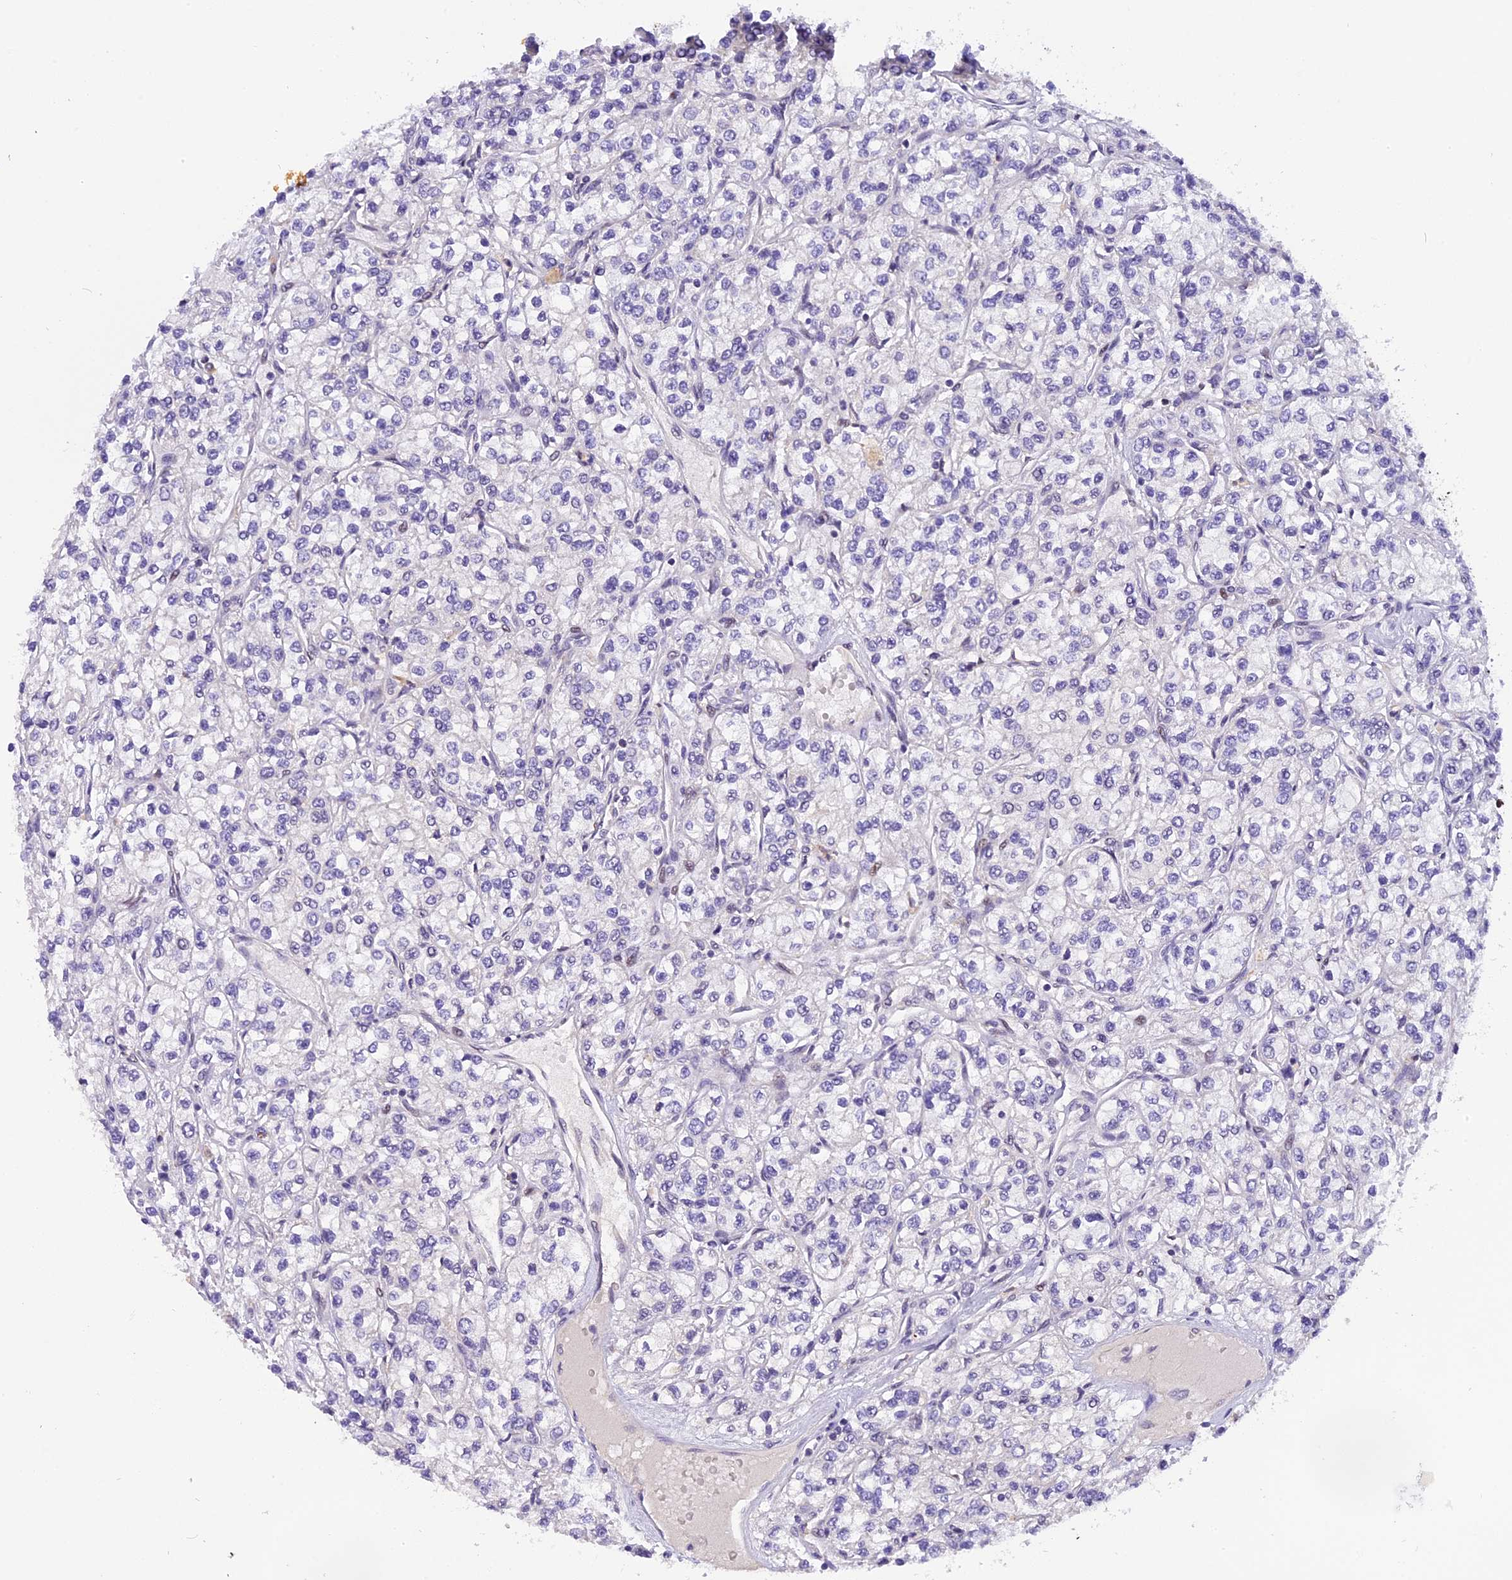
{"staining": {"intensity": "negative", "quantity": "none", "location": "none"}, "tissue": "renal cancer", "cell_type": "Tumor cells", "image_type": "cancer", "snomed": [{"axis": "morphology", "description": "Adenocarcinoma, NOS"}, {"axis": "topography", "description": "Kidney"}], "caption": "Immunohistochemical staining of human adenocarcinoma (renal) demonstrates no significant positivity in tumor cells.", "gene": "RABGGTA", "patient": {"sex": "male", "age": 80}}